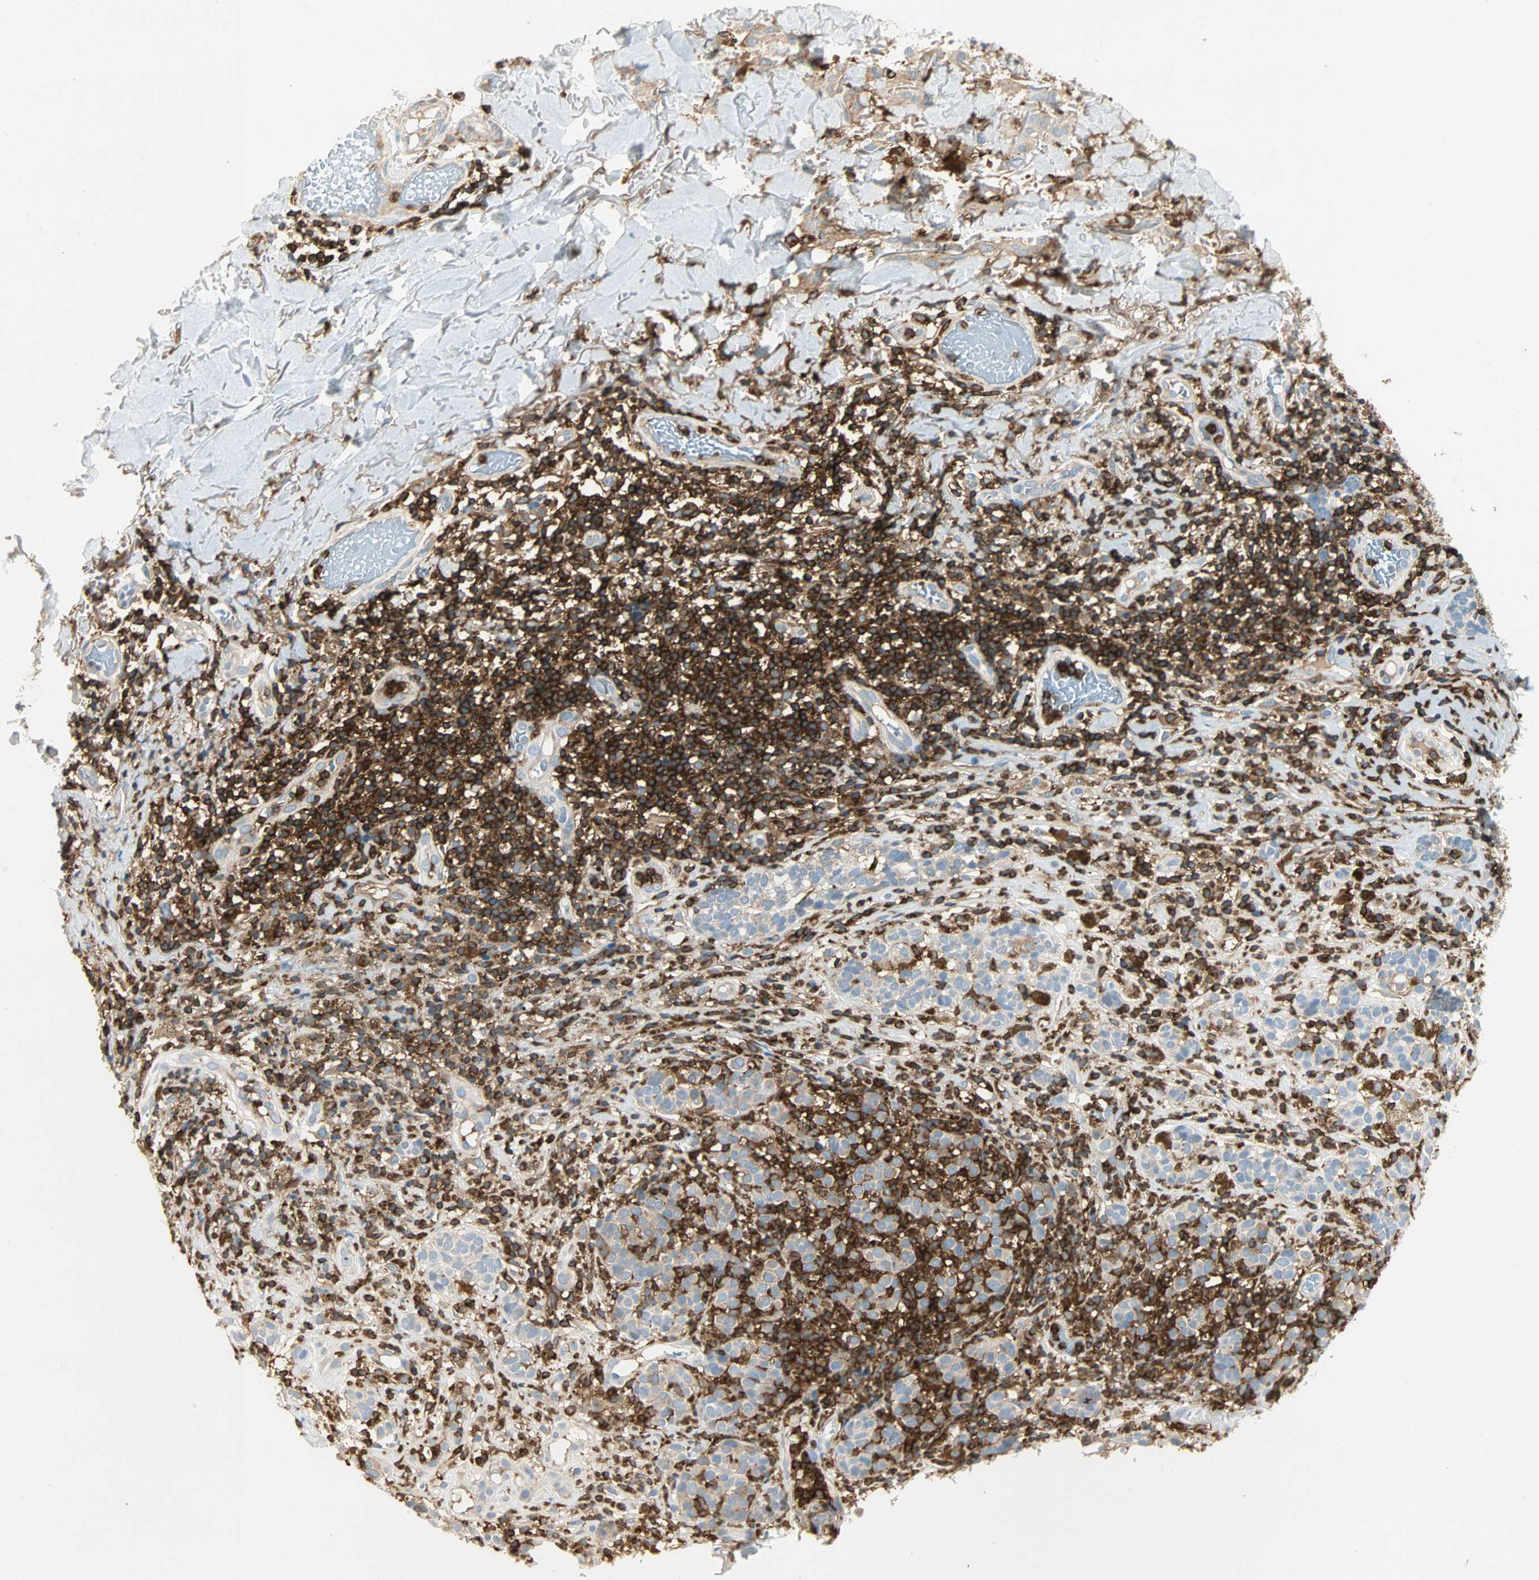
{"staining": {"intensity": "negative", "quantity": "none", "location": "none"}, "tissue": "melanoma", "cell_type": "Tumor cells", "image_type": "cancer", "snomed": [{"axis": "morphology", "description": "Malignant melanoma, NOS"}, {"axis": "topography", "description": "Skin"}], "caption": "Tumor cells are negative for brown protein staining in malignant melanoma.", "gene": "FMNL1", "patient": {"sex": "male", "age": 64}}